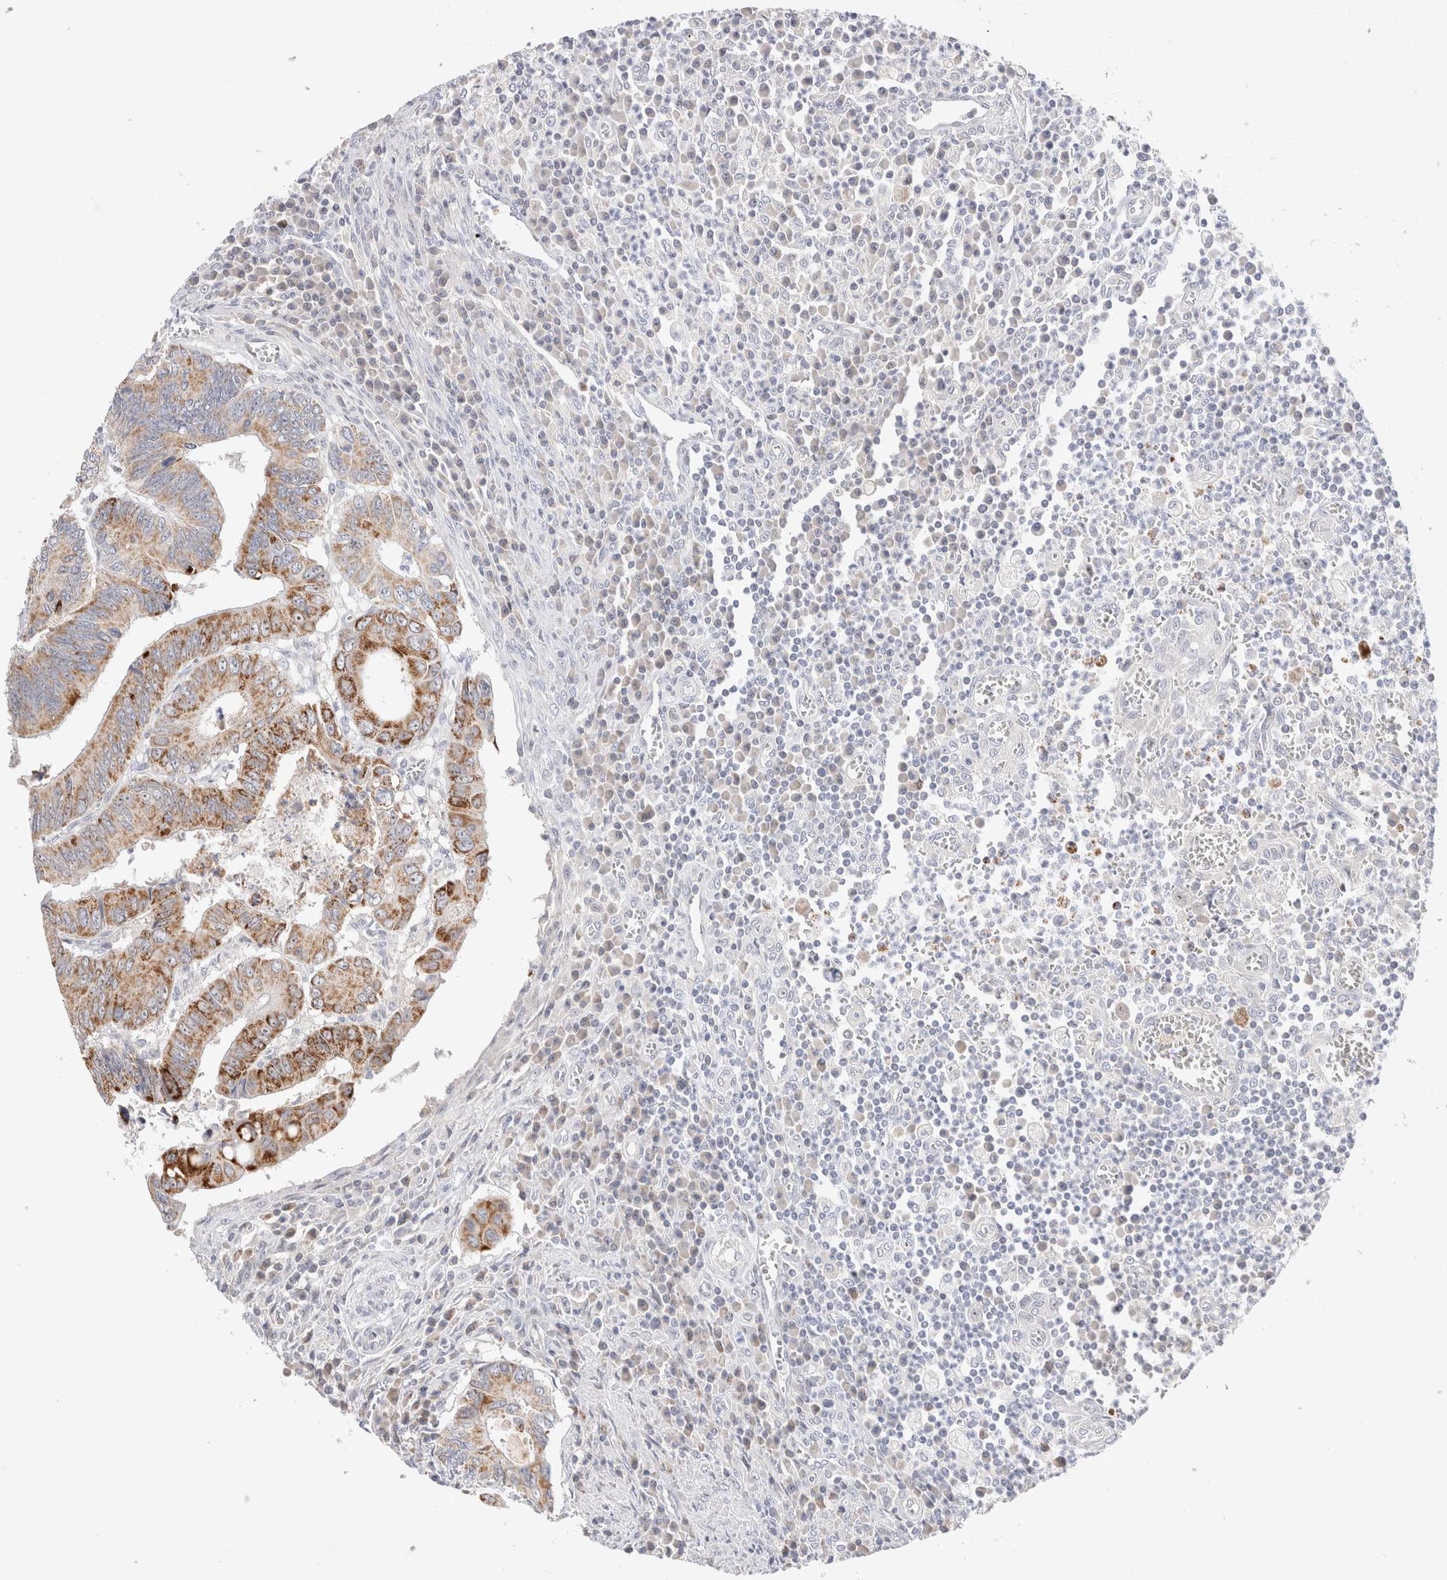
{"staining": {"intensity": "strong", "quantity": ">75%", "location": "cytoplasmic/membranous"}, "tissue": "colorectal cancer", "cell_type": "Tumor cells", "image_type": "cancer", "snomed": [{"axis": "morphology", "description": "Inflammation, NOS"}, {"axis": "morphology", "description": "Adenocarcinoma, NOS"}, {"axis": "topography", "description": "Colon"}], "caption": "Human adenocarcinoma (colorectal) stained for a protein (brown) demonstrates strong cytoplasmic/membranous positive staining in about >75% of tumor cells.", "gene": "CHADL", "patient": {"sex": "male", "age": 72}}